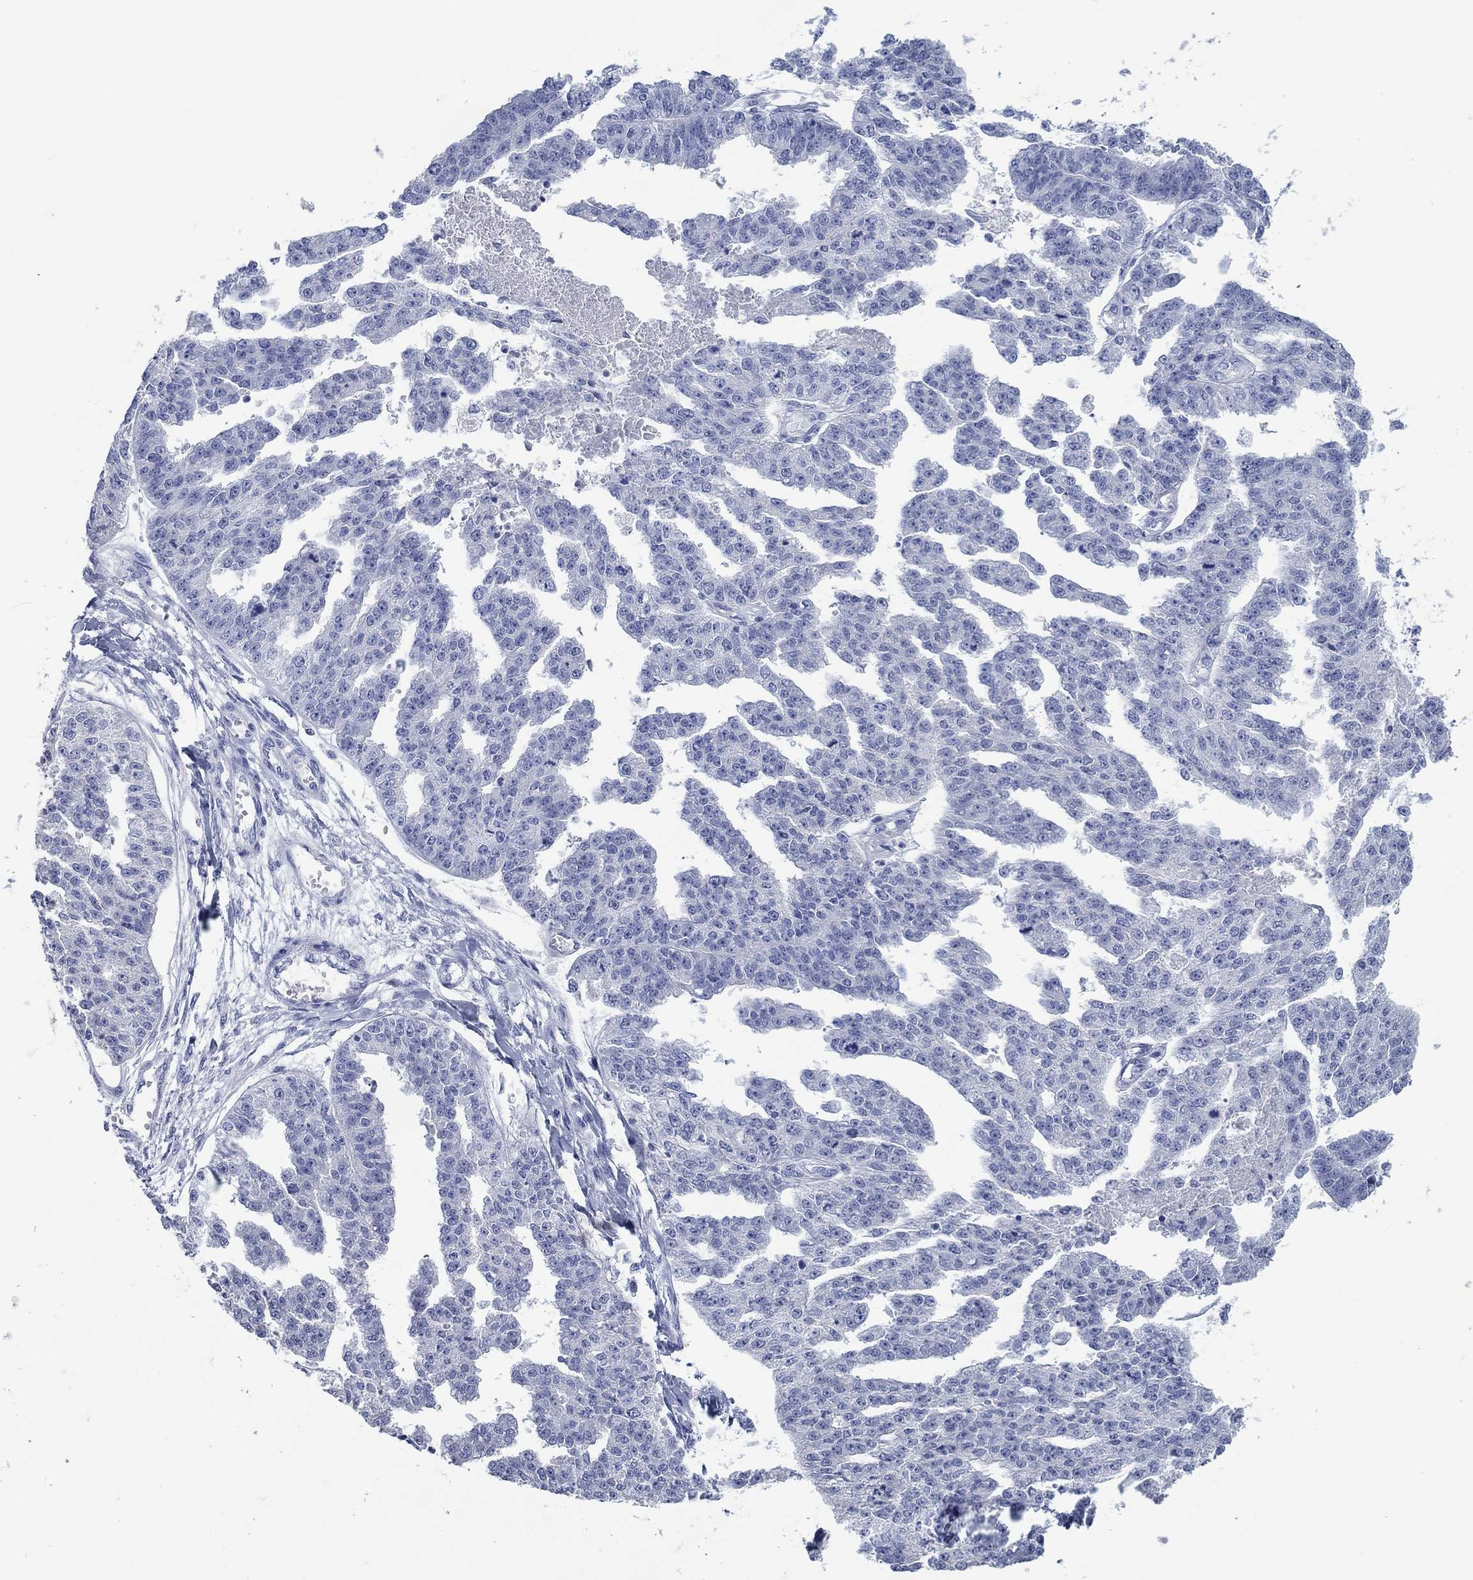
{"staining": {"intensity": "negative", "quantity": "none", "location": "none"}, "tissue": "ovarian cancer", "cell_type": "Tumor cells", "image_type": "cancer", "snomed": [{"axis": "morphology", "description": "Cystadenocarcinoma, serous, NOS"}, {"axis": "topography", "description": "Ovary"}], "caption": "Immunohistochemical staining of human ovarian serous cystadenocarcinoma reveals no significant positivity in tumor cells.", "gene": "POU5F1", "patient": {"sex": "female", "age": 58}}